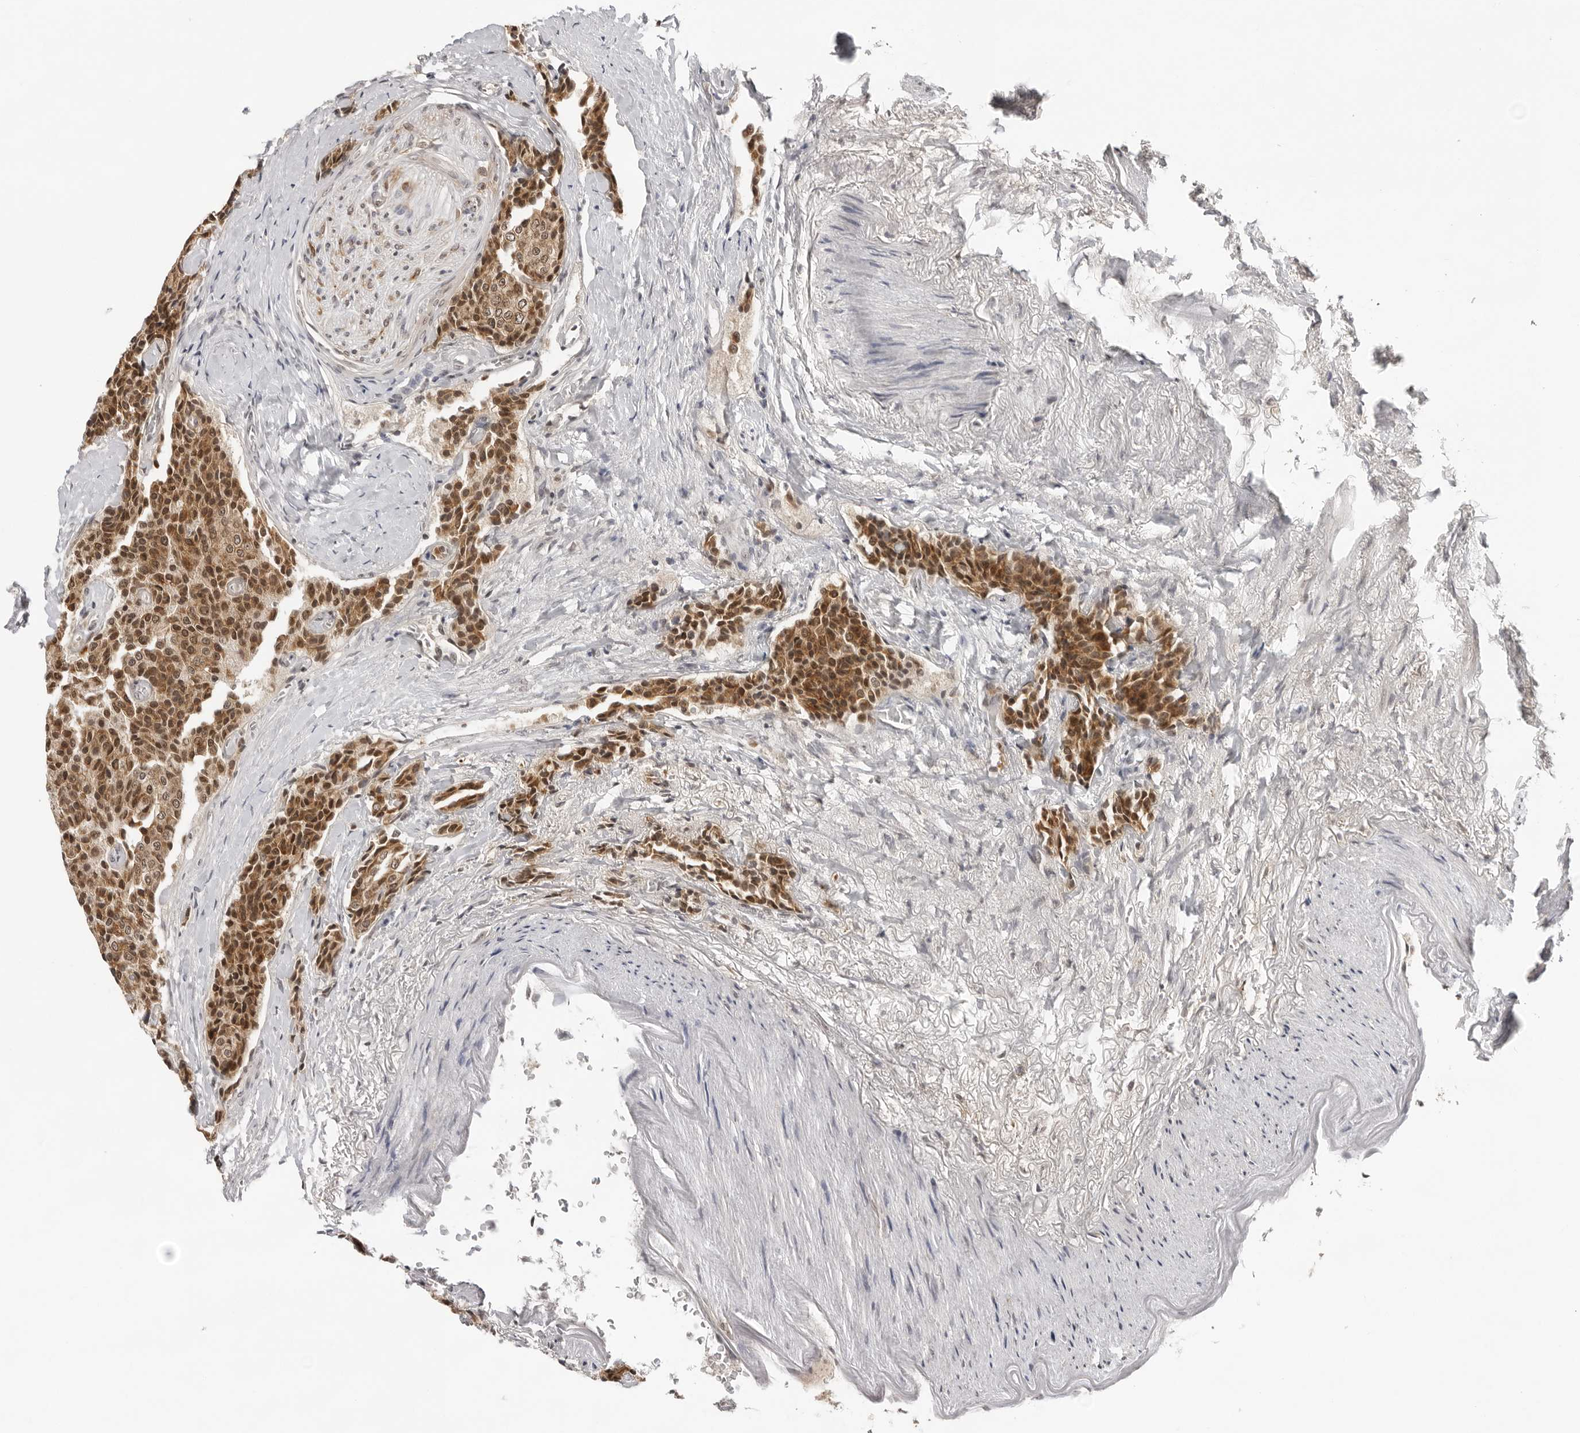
{"staining": {"intensity": "moderate", "quantity": ">75%", "location": "cytoplasmic/membranous,nuclear"}, "tissue": "carcinoid", "cell_type": "Tumor cells", "image_type": "cancer", "snomed": [{"axis": "morphology", "description": "Carcinoid, malignant, NOS"}, {"axis": "topography", "description": "Colon"}], "caption": "Immunohistochemistry (IHC) image of carcinoid stained for a protein (brown), which shows medium levels of moderate cytoplasmic/membranous and nuclear positivity in about >75% of tumor cells.", "gene": "EXOSC10", "patient": {"sex": "female", "age": 61}}